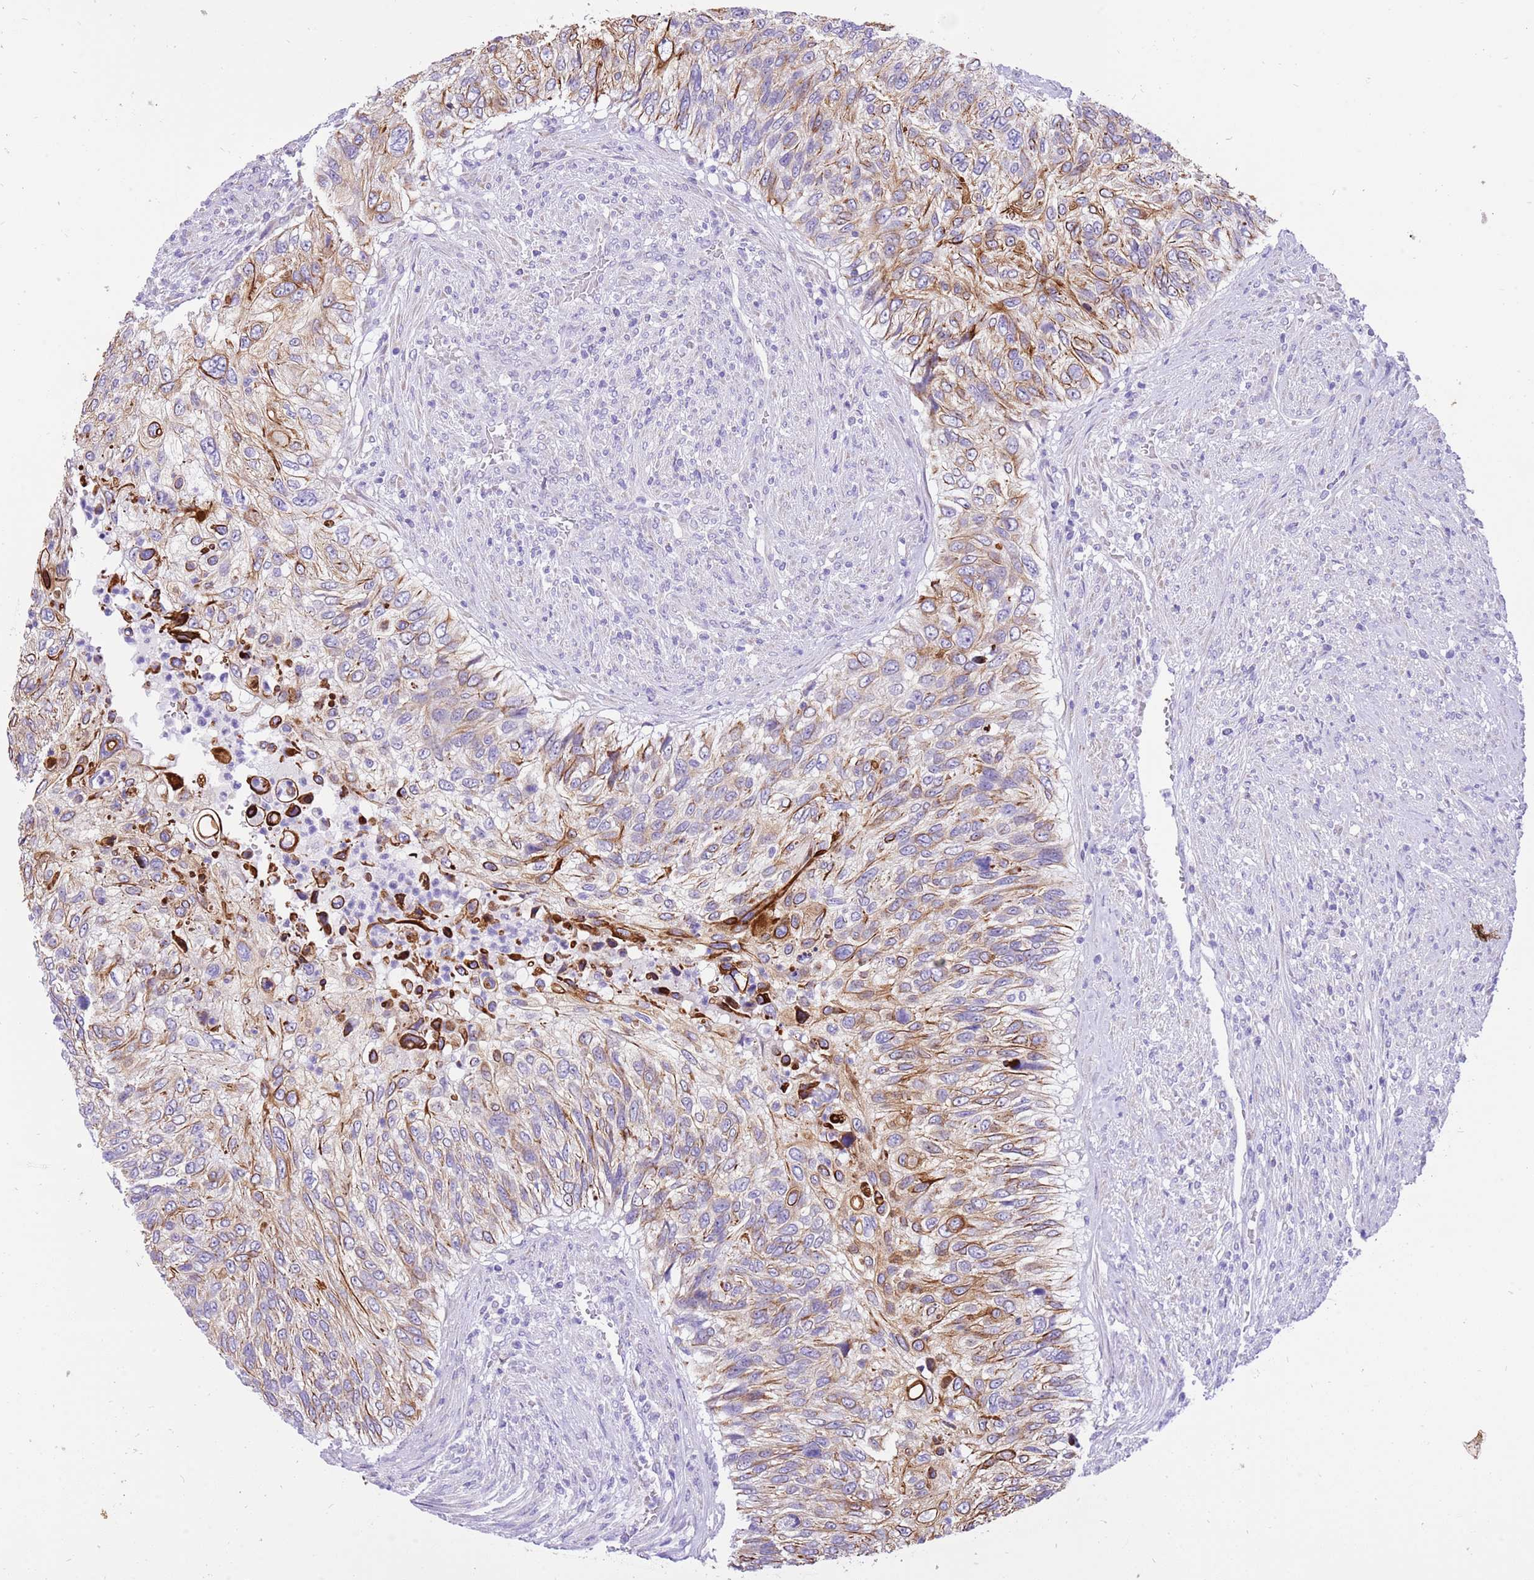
{"staining": {"intensity": "moderate", "quantity": ">75%", "location": "cytoplasmic/membranous"}, "tissue": "urothelial cancer", "cell_type": "Tumor cells", "image_type": "cancer", "snomed": [{"axis": "morphology", "description": "Urothelial carcinoma, High grade"}, {"axis": "topography", "description": "Urinary bladder"}], "caption": "Protein analysis of urothelial carcinoma (high-grade) tissue shows moderate cytoplasmic/membranous staining in approximately >75% of tumor cells. (DAB (3,3'-diaminobenzidine) = brown stain, brightfield microscopy at high magnification).", "gene": "R3HDM4", "patient": {"sex": "female", "age": 60}}